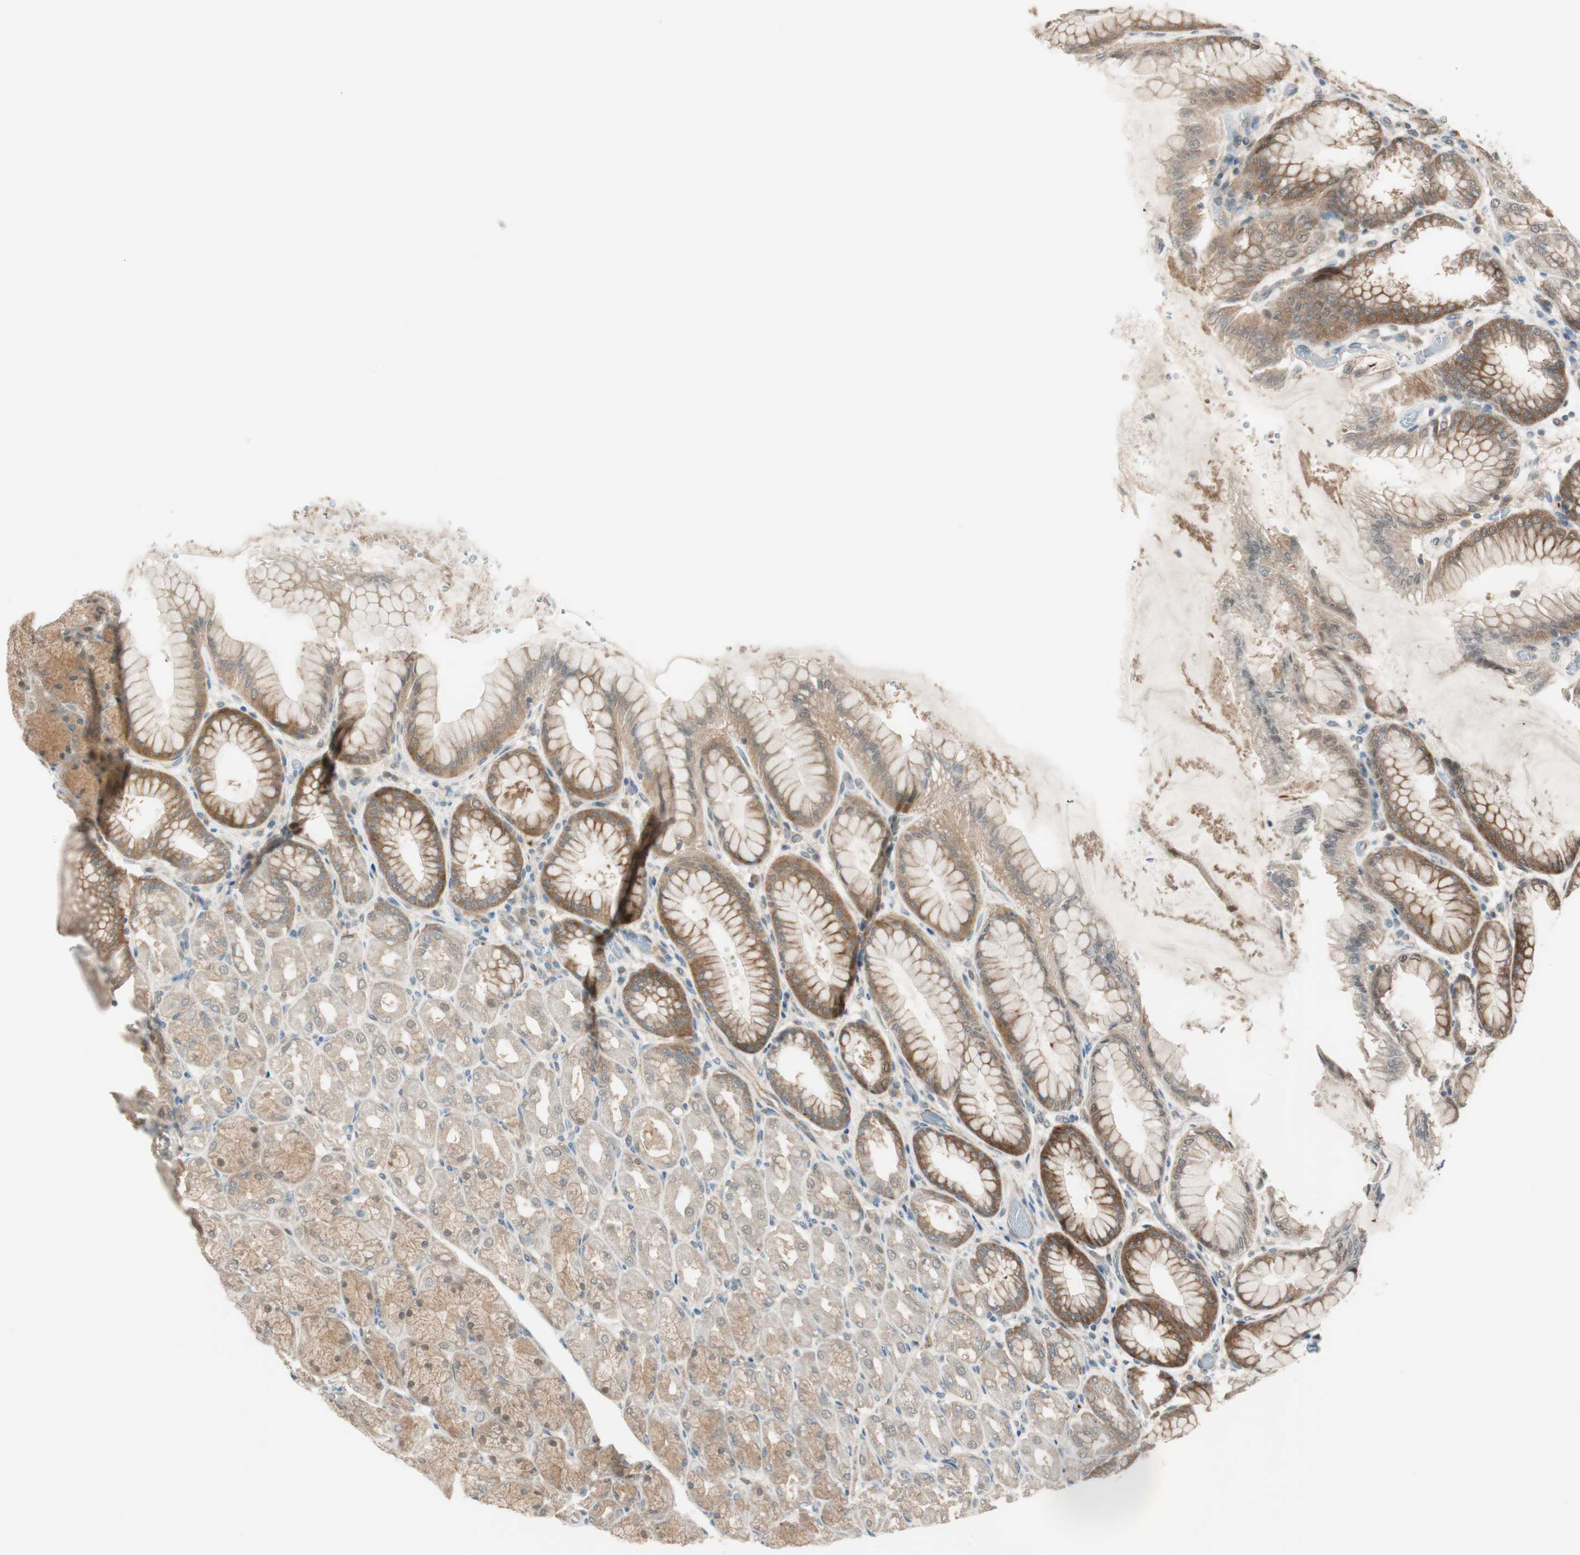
{"staining": {"intensity": "strong", "quantity": "25%-75%", "location": "cytoplasmic/membranous"}, "tissue": "stomach", "cell_type": "Glandular cells", "image_type": "normal", "snomed": [{"axis": "morphology", "description": "Normal tissue, NOS"}, {"axis": "topography", "description": "Stomach, upper"}], "caption": "IHC of normal stomach demonstrates high levels of strong cytoplasmic/membranous positivity in about 25%-75% of glandular cells.", "gene": "PSMD8", "patient": {"sex": "female", "age": 56}}